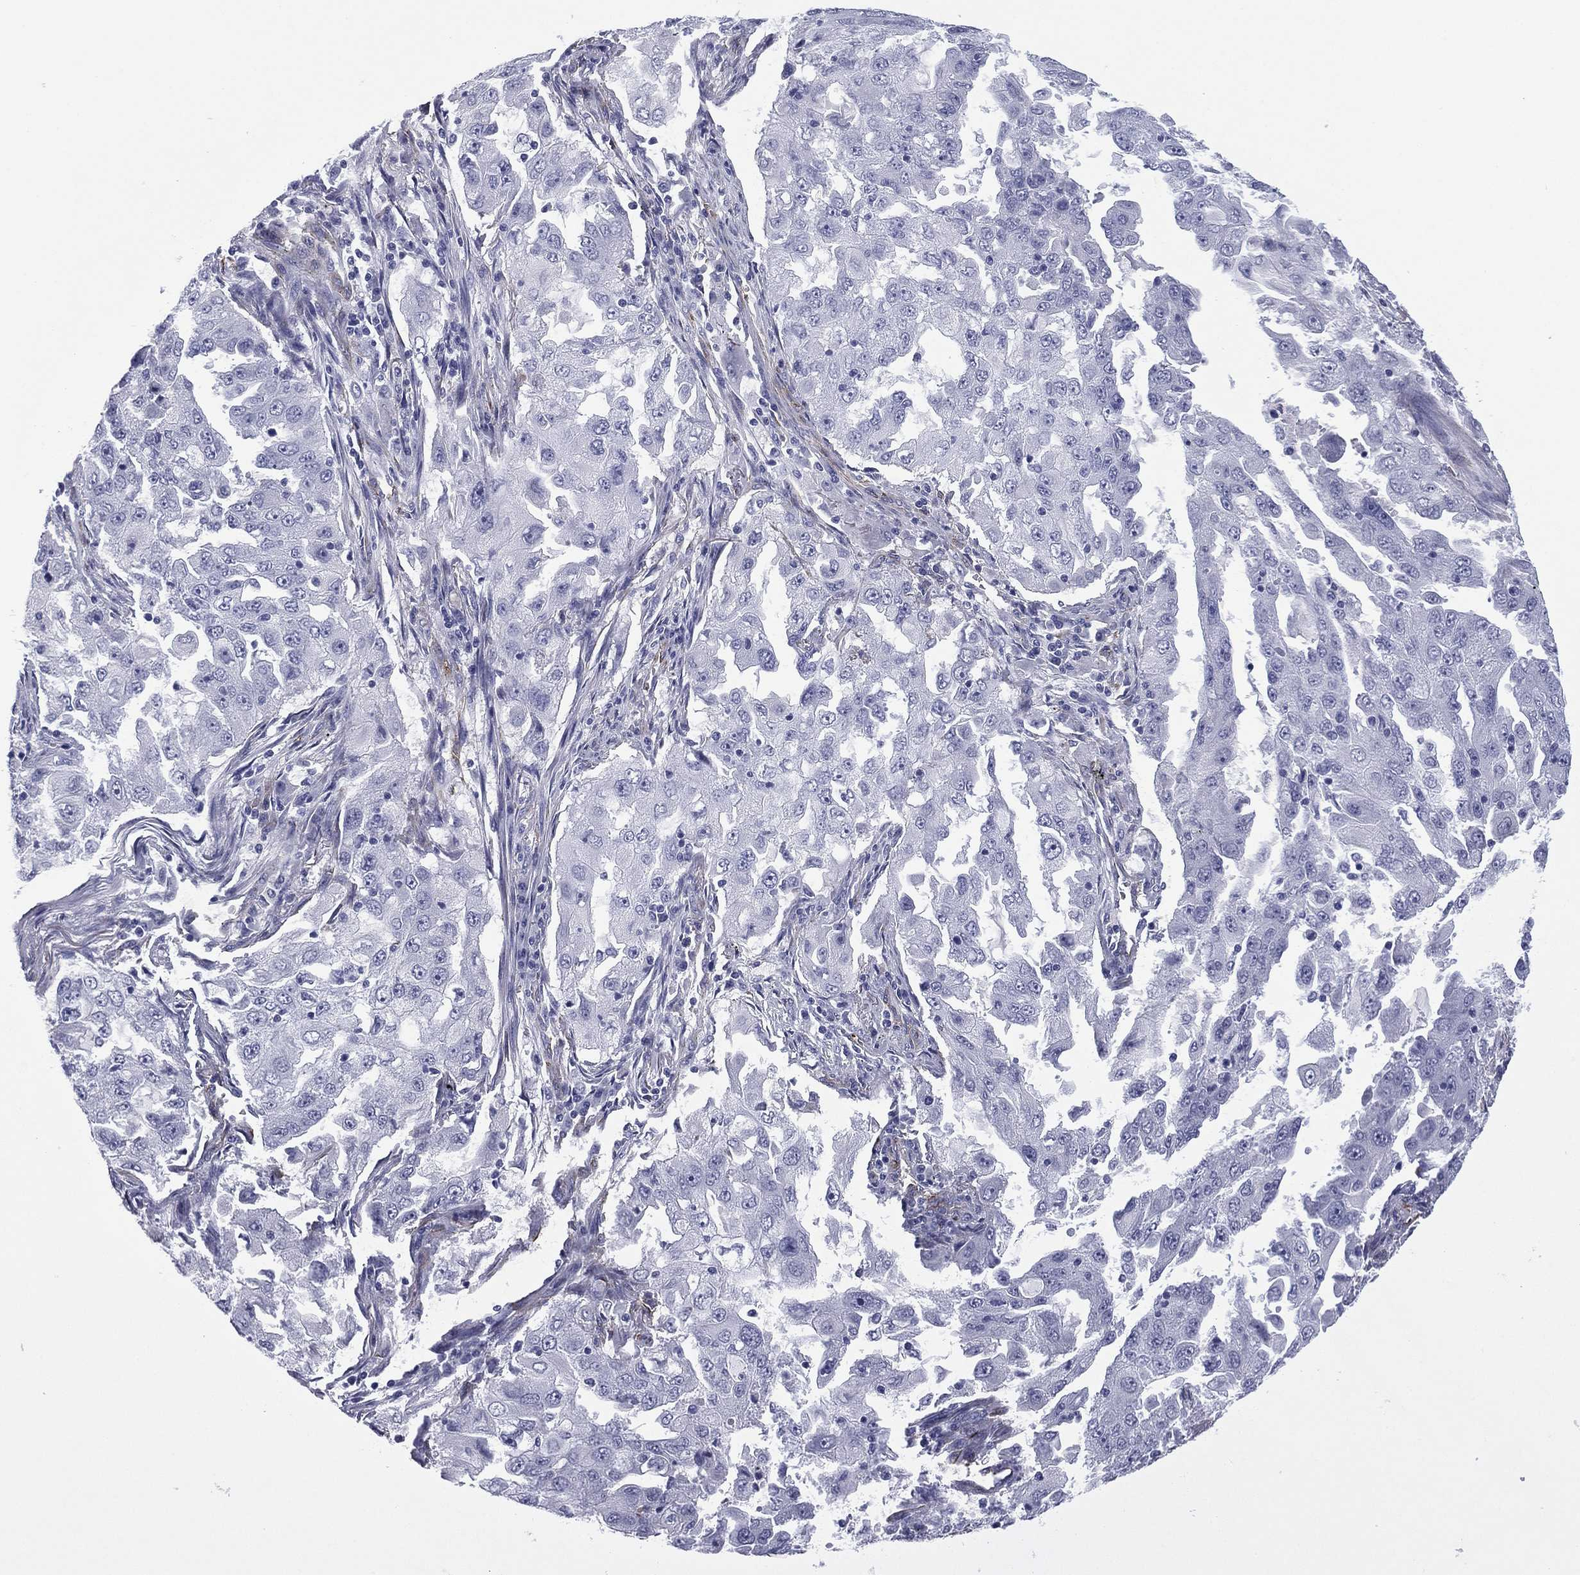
{"staining": {"intensity": "negative", "quantity": "none", "location": "none"}, "tissue": "lung cancer", "cell_type": "Tumor cells", "image_type": "cancer", "snomed": [{"axis": "morphology", "description": "Adenocarcinoma, NOS"}, {"axis": "topography", "description": "Lung"}], "caption": "Lung cancer stained for a protein using immunohistochemistry (IHC) demonstrates no positivity tumor cells.", "gene": "CAVIN3", "patient": {"sex": "female", "age": 61}}